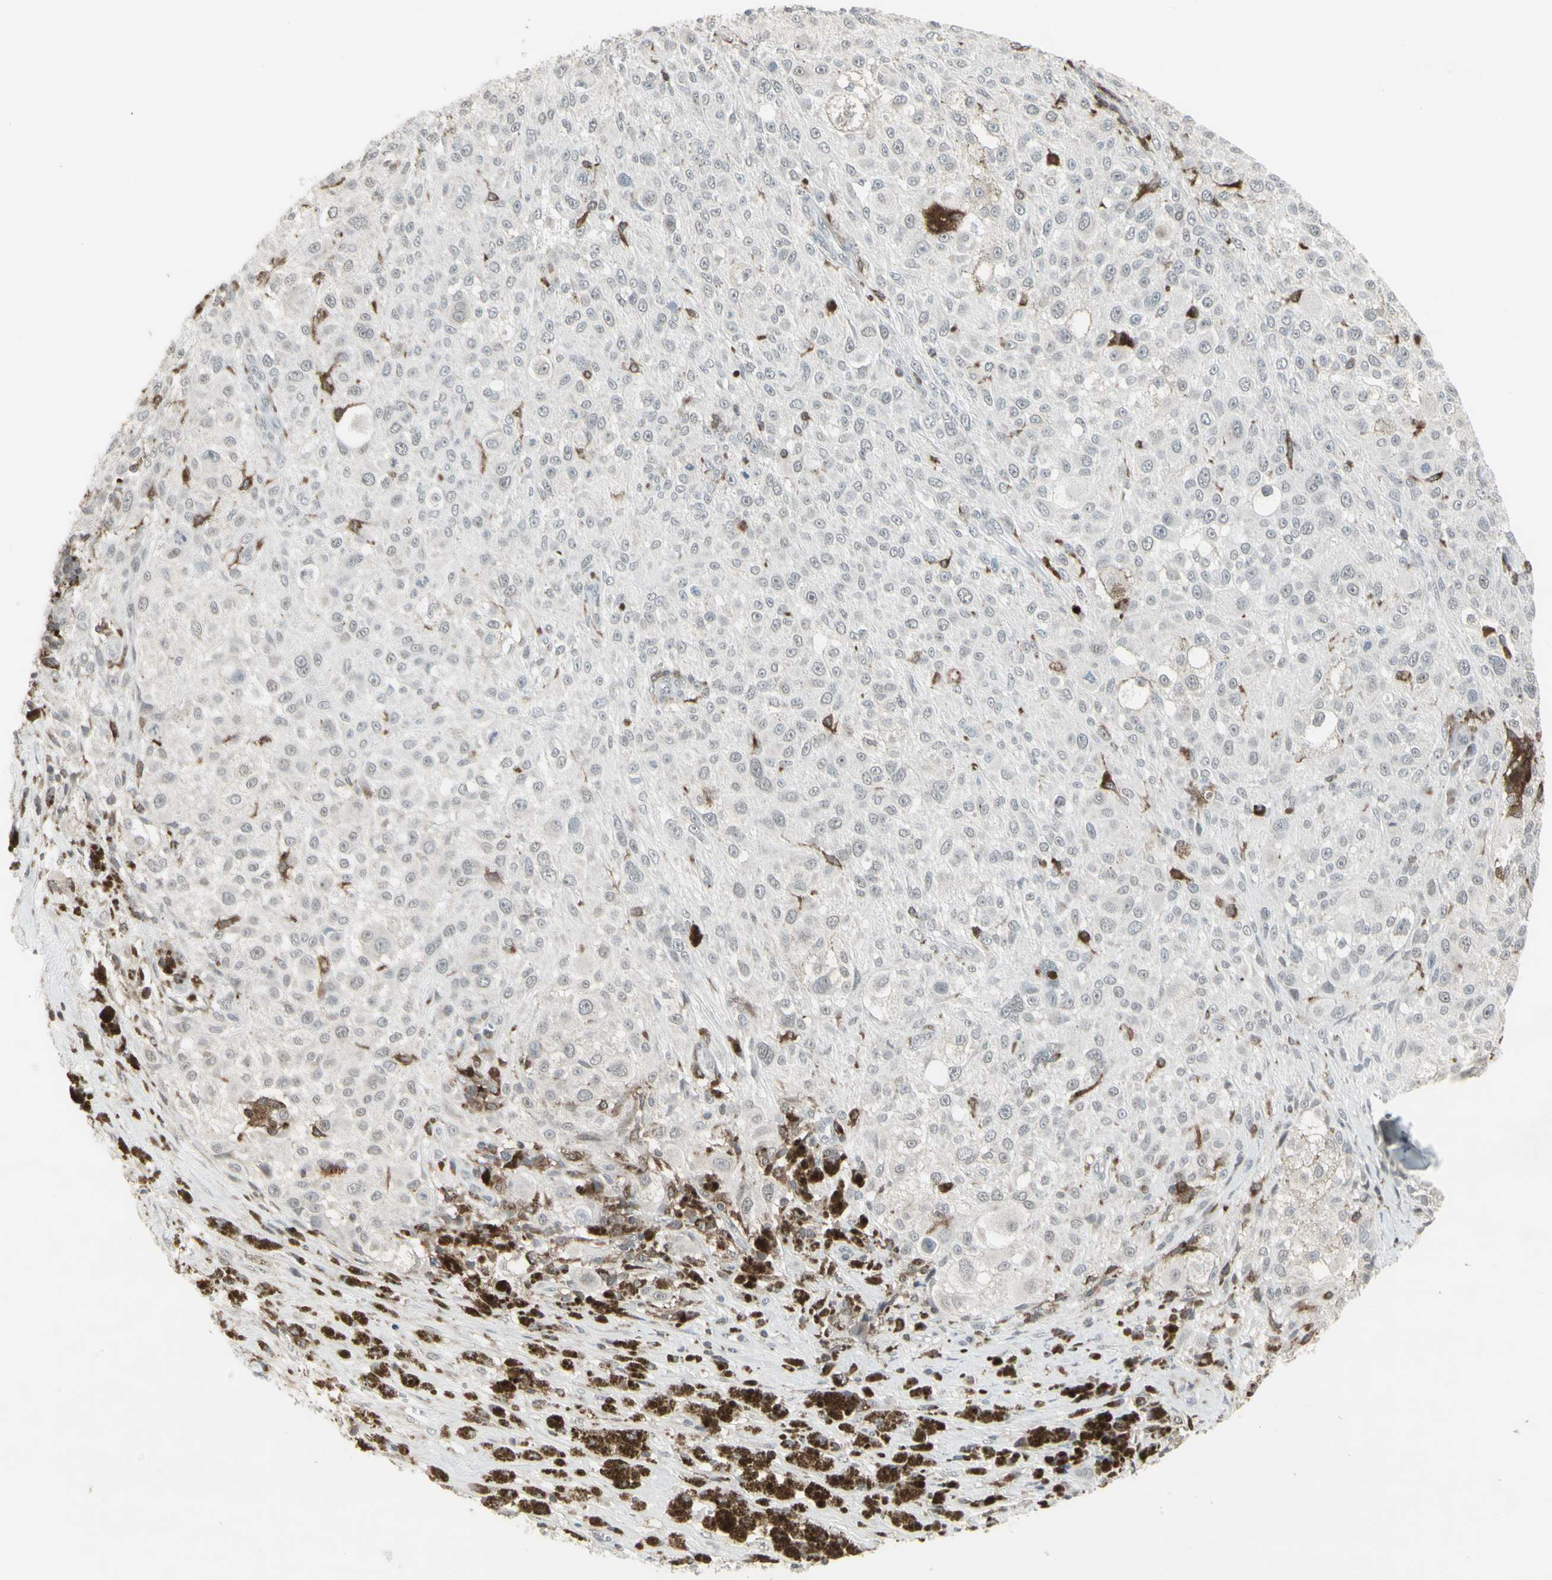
{"staining": {"intensity": "negative", "quantity": "none", "location": "none"}, "tissue": "melanoma", "cell_type": "Tumor cells", "image_type": "cancer", "snomed": [{"axis": "morphology", "description": "Necrosis, NOS"}, {"axis": "morphology", "description": "Malignant melanoma, NOS"}, {"axis": "topography", "description": "Skin"}], "caption": "This is a histopathology image of IHC staining of melanoma, which shows no positivity in tumor cells.", "gene": "SAMSN1", "patient": {"sex": "female", "age": 87}}